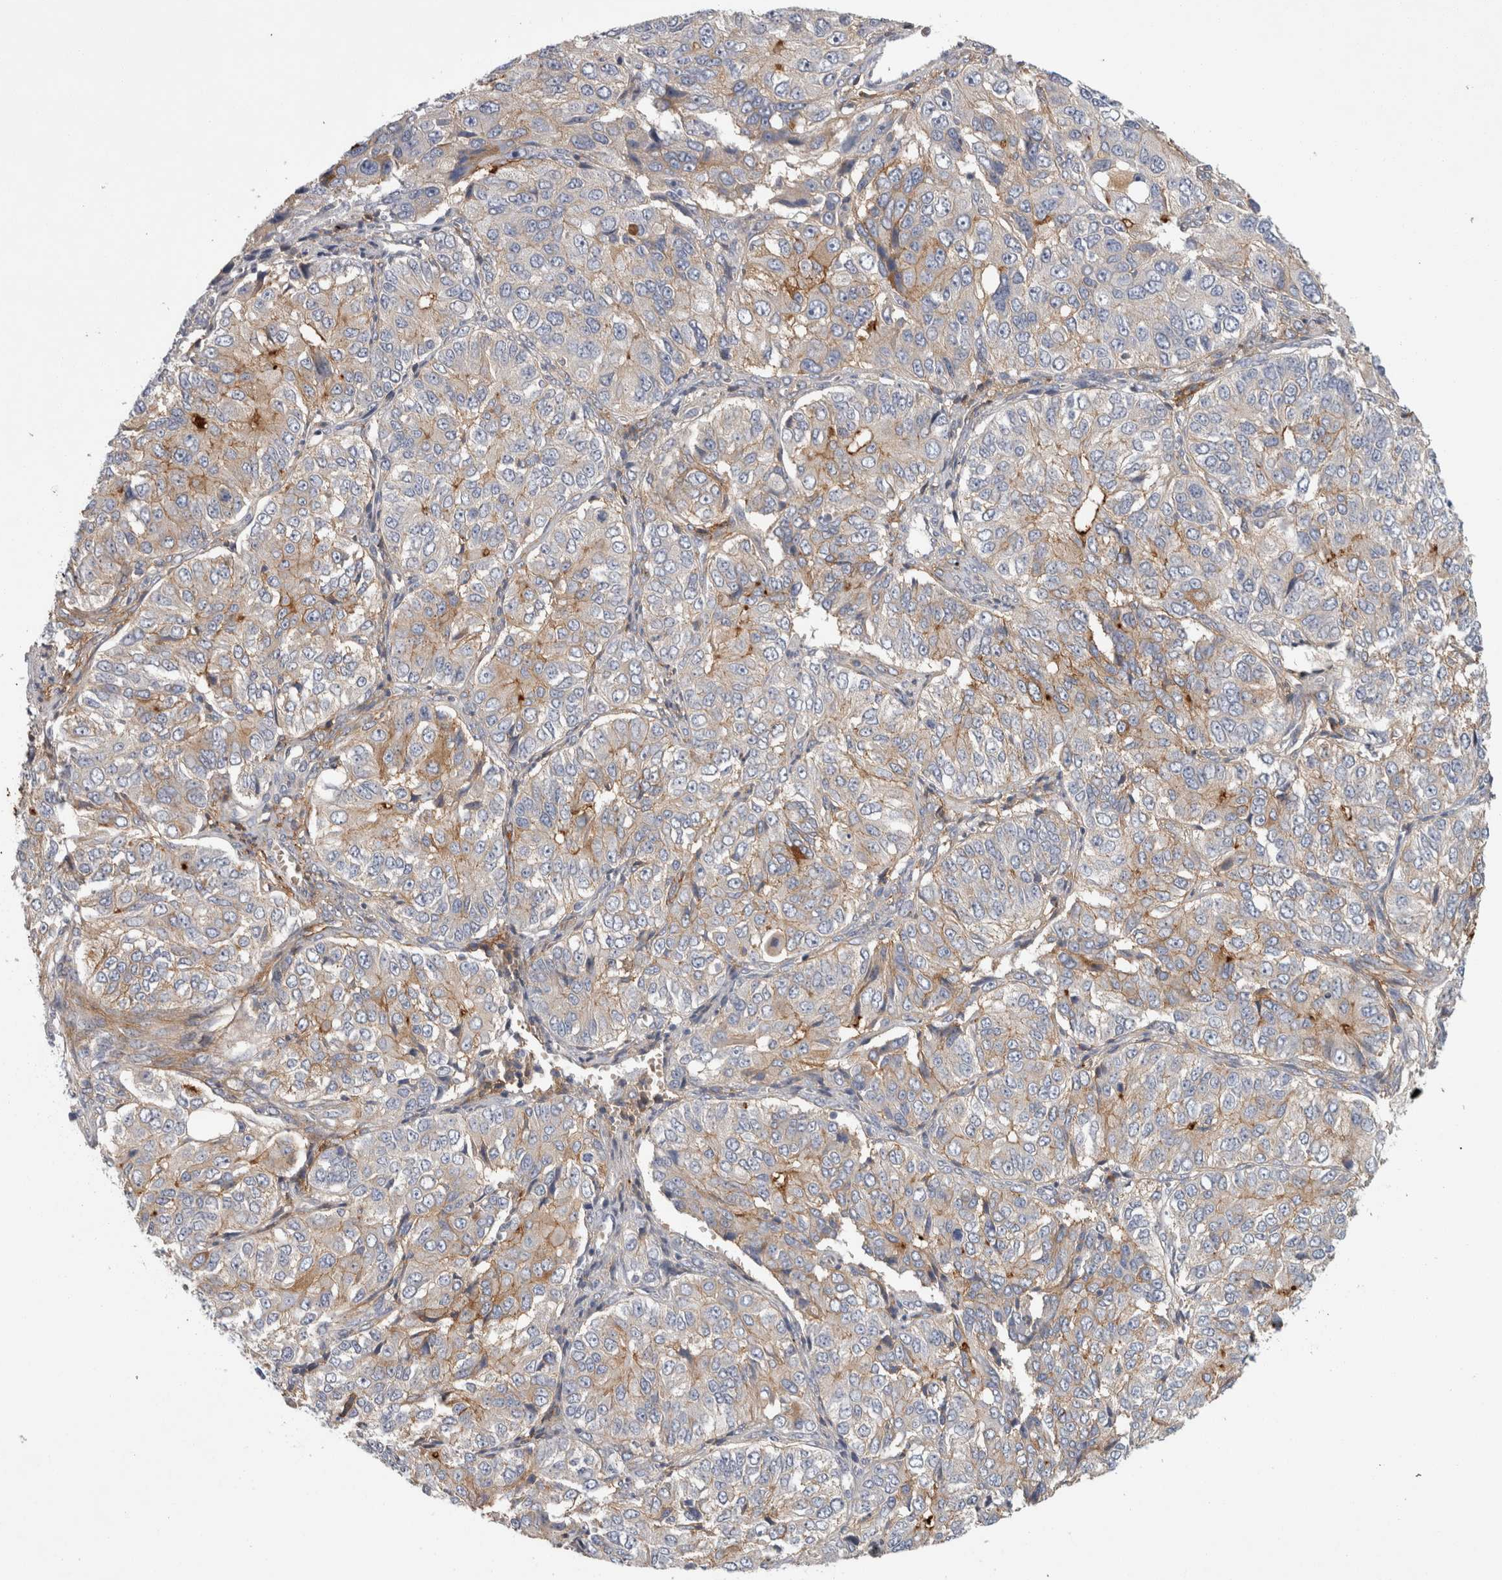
{"staining": {"intensity": "moderate", "quantity": "<25%", "location": "cytoplasmic/membranous"}, "tissue": "ovarian cancer", "cell_type": "Tumor cells", "image_type": "cancer", "snomed": [{"axis": "morphology", "description": "Carcinoma, endometroid"}, {"axis": "topography", "description": "Ovary"}], "caption": "Ovarian cancer (endometroid carcinoma) stained with a protein marker demonstrates moderate staining in tumor cells.", "gene": "CD55", "patient": {"sex": "female", "age": 51}}